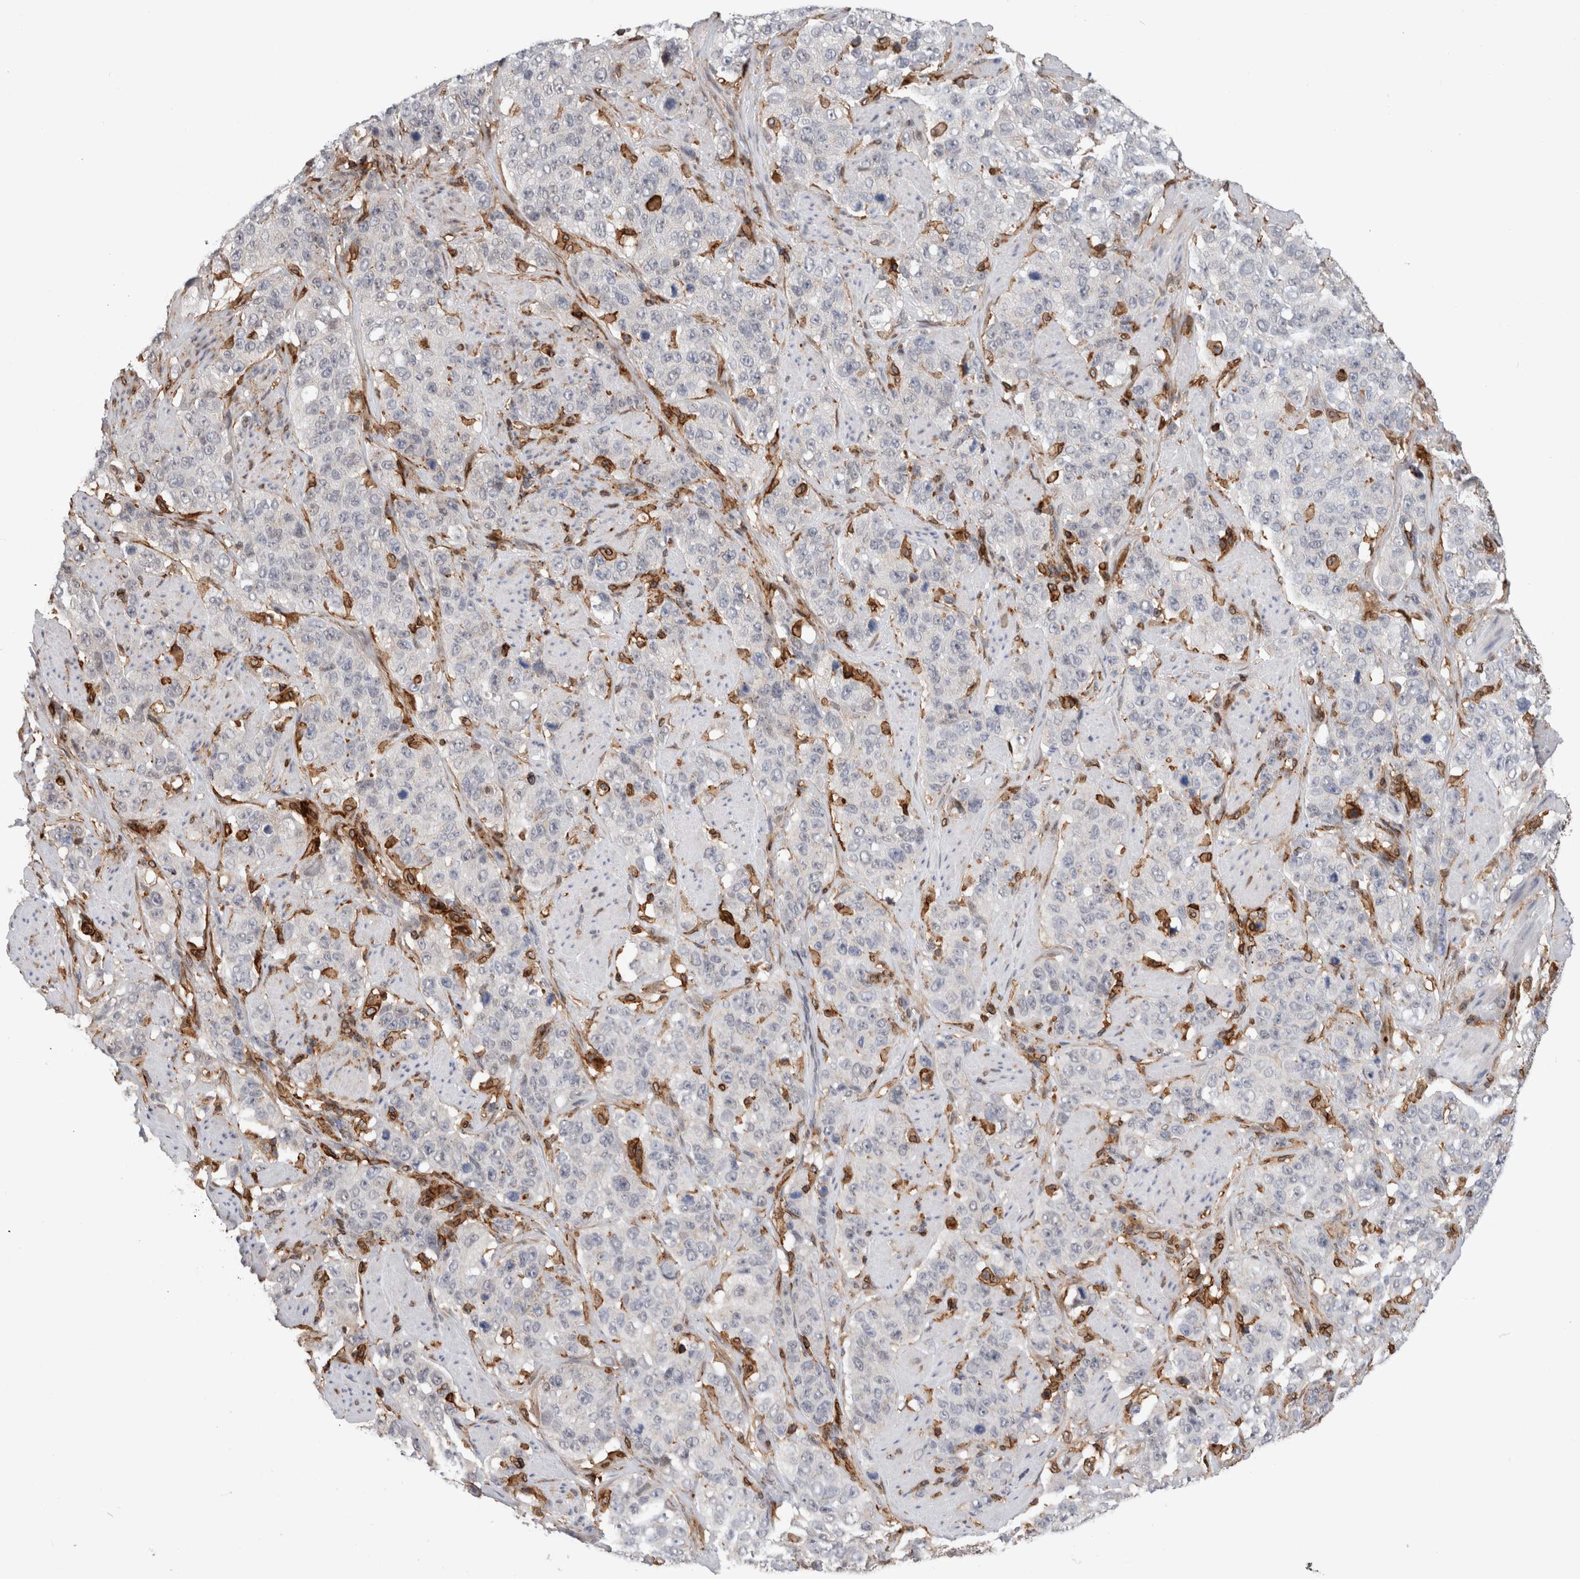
{"staining": {"intensity": "negative", "quantity": "none", "location": "none"}, "tissue": "stomach cancer", "cell_type": "Tumor cells", "image_type": "cancer", "snomed": [{"axis": "morphology", "description": "Adenocarcinoma, NOS"}, {"axis": "topography", "description": "Stomach"}], "caption": "Stomach adenocarcinoma was stained to show a protein in brown. There is no significant staining in tumor cells.", "gene": "CCDC88B", "patient": {"sex": "male", "age": 48}}